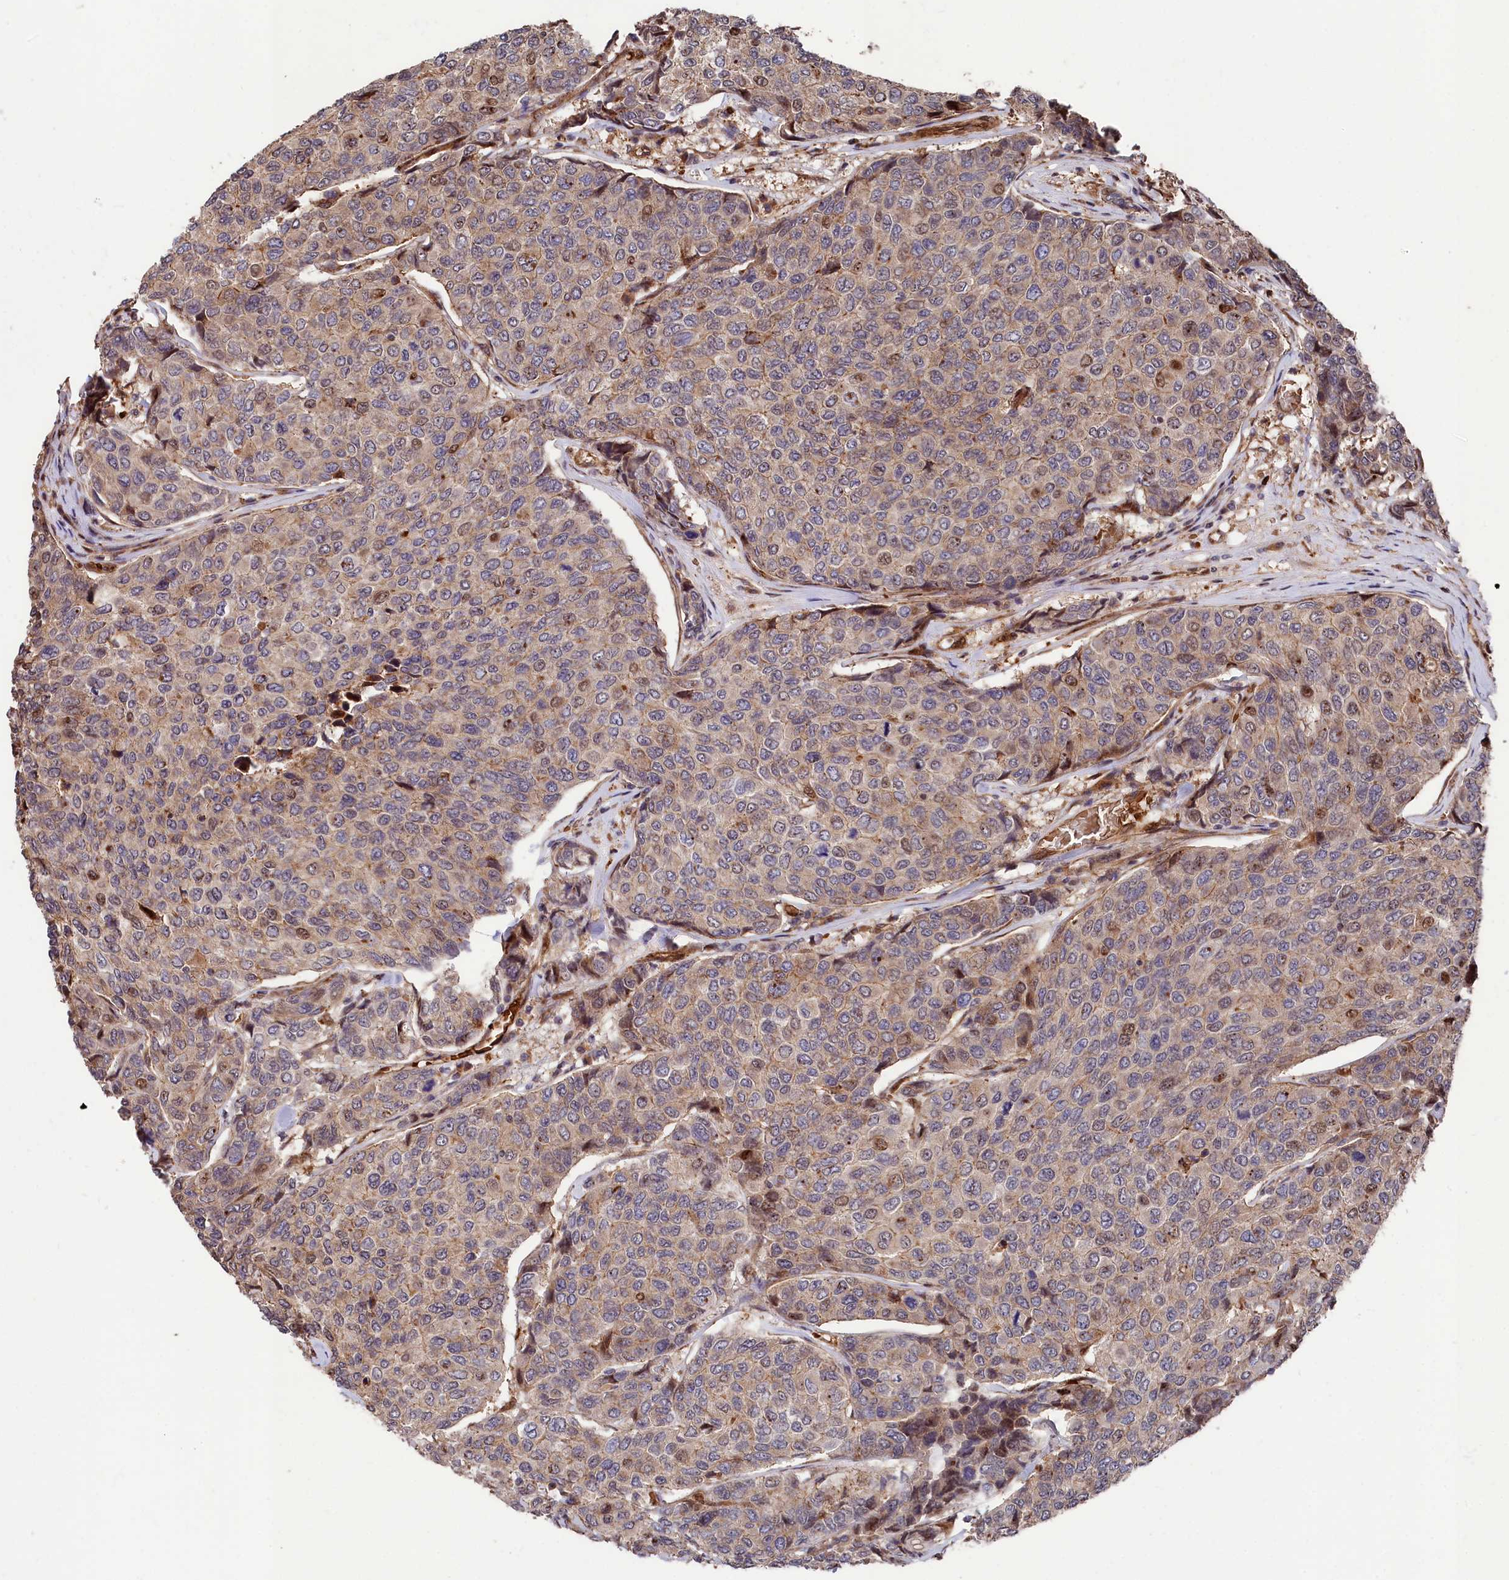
{"staining": {"intensity": "moderate", "quantity": "<25%", "location": "cytoplasmic/membranous,nuclear"}, "tissue": "breast cancer", "cell_type": "Tumor cells", "image_type": "cancer", "snomed": [{"axis": "morphology", "description": "Duct carcinoma"}, {"axis": "topography", "description": "Breast"}], "caption": "Protein expression analysis of breast cancer (infiltrating ductal carcinoma) displays moderate cytoplasmic/membranous and nuclear staining in about <25% of tumor cells.", "gene": "TNKS1BP1", "patient": {"sex": "female", "age": 55}}